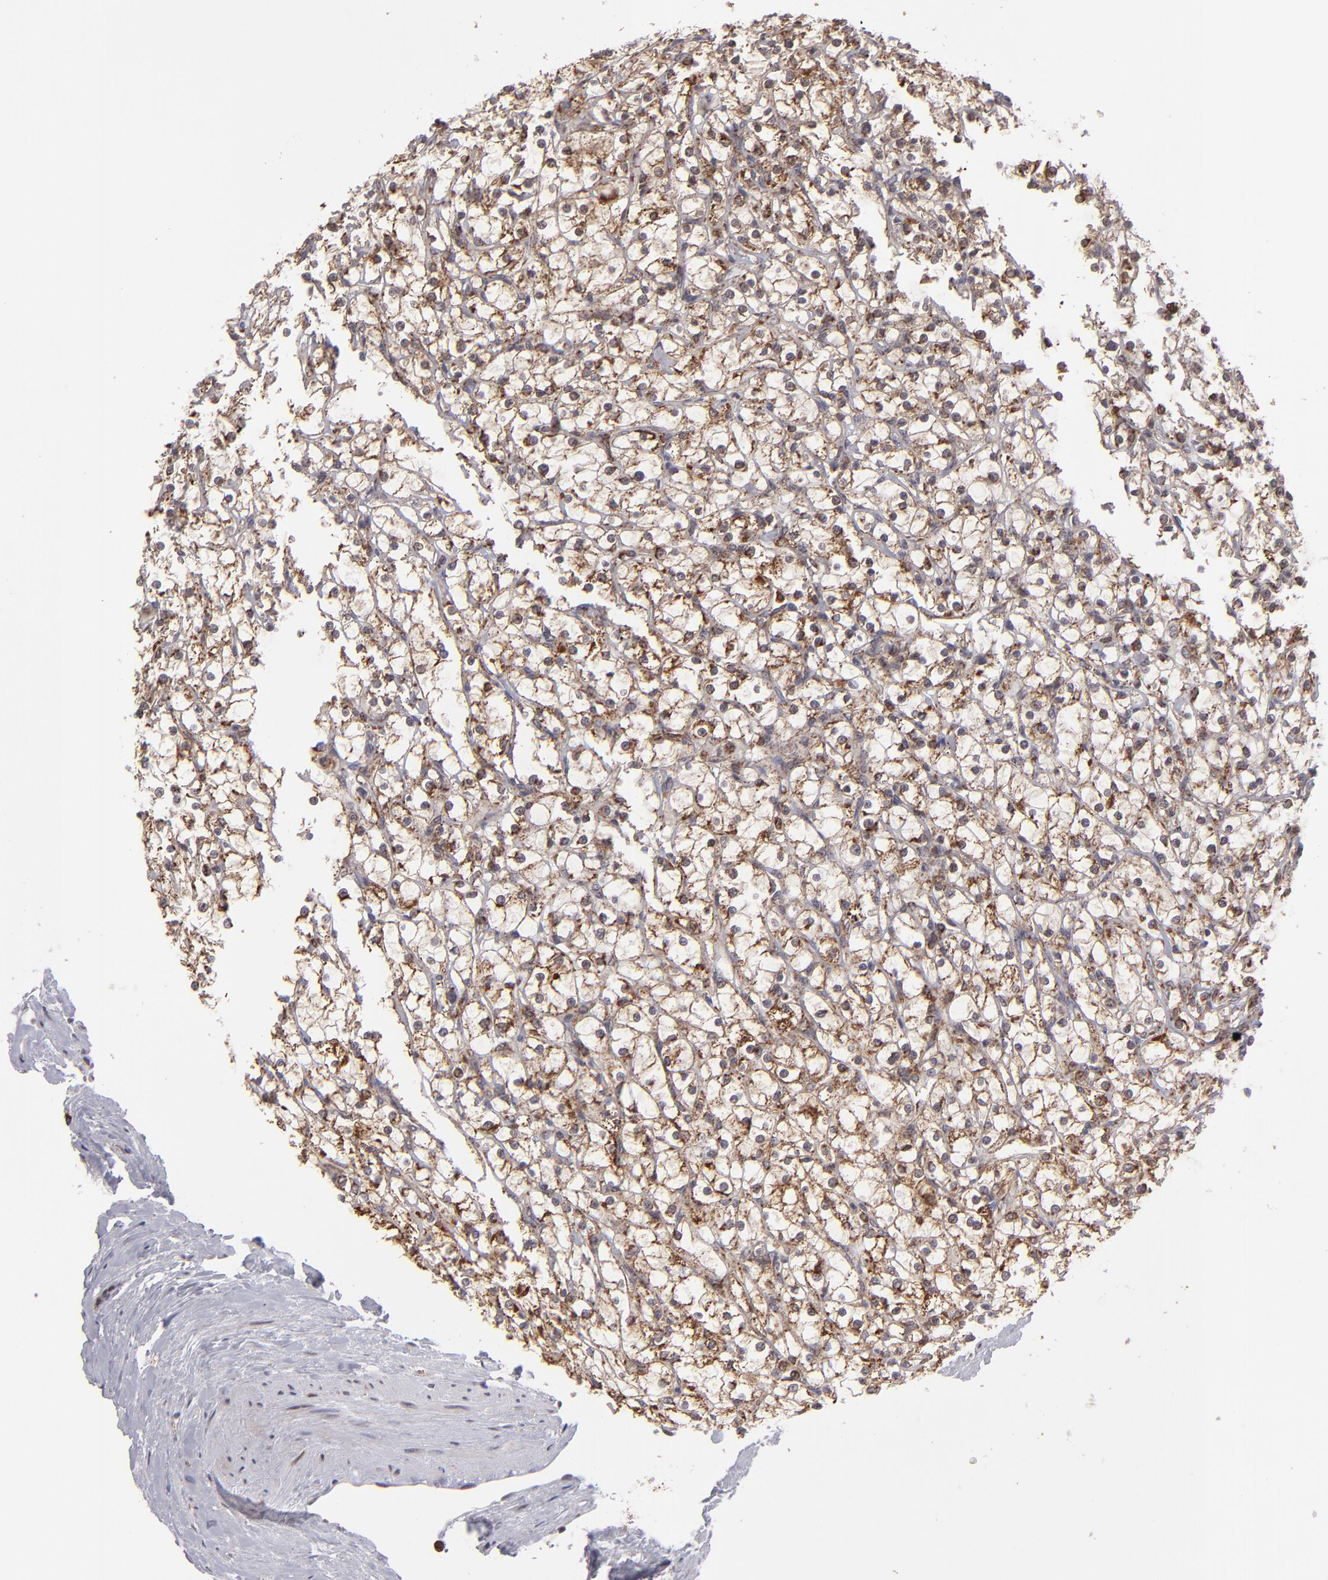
{"staining": {"intensity": "moderate", "quantity": ">75%", "location": "cytoplasmic/membranous"}, "tissue": "renal cancer", "cell_type": "Tumor cells", "image_type": "cancer", "snomed": [{"axis": "morphology", "description": "Adenocarcinoma, NOS"}, {"axis": "topography", "description": "Kidney"}], "caption": "The micrograph exhibits immunohistochemical staining of renal cancer. There is moderate cytoplasmic/membranous expression is identified in about >75% of tumor cells. Immunohistochemistry (ihc) stains the protein of interest in brown and the nuclei are stained blue.", "gene": "SLC15A1", "patient": {"sex": "female", "age": 73}}